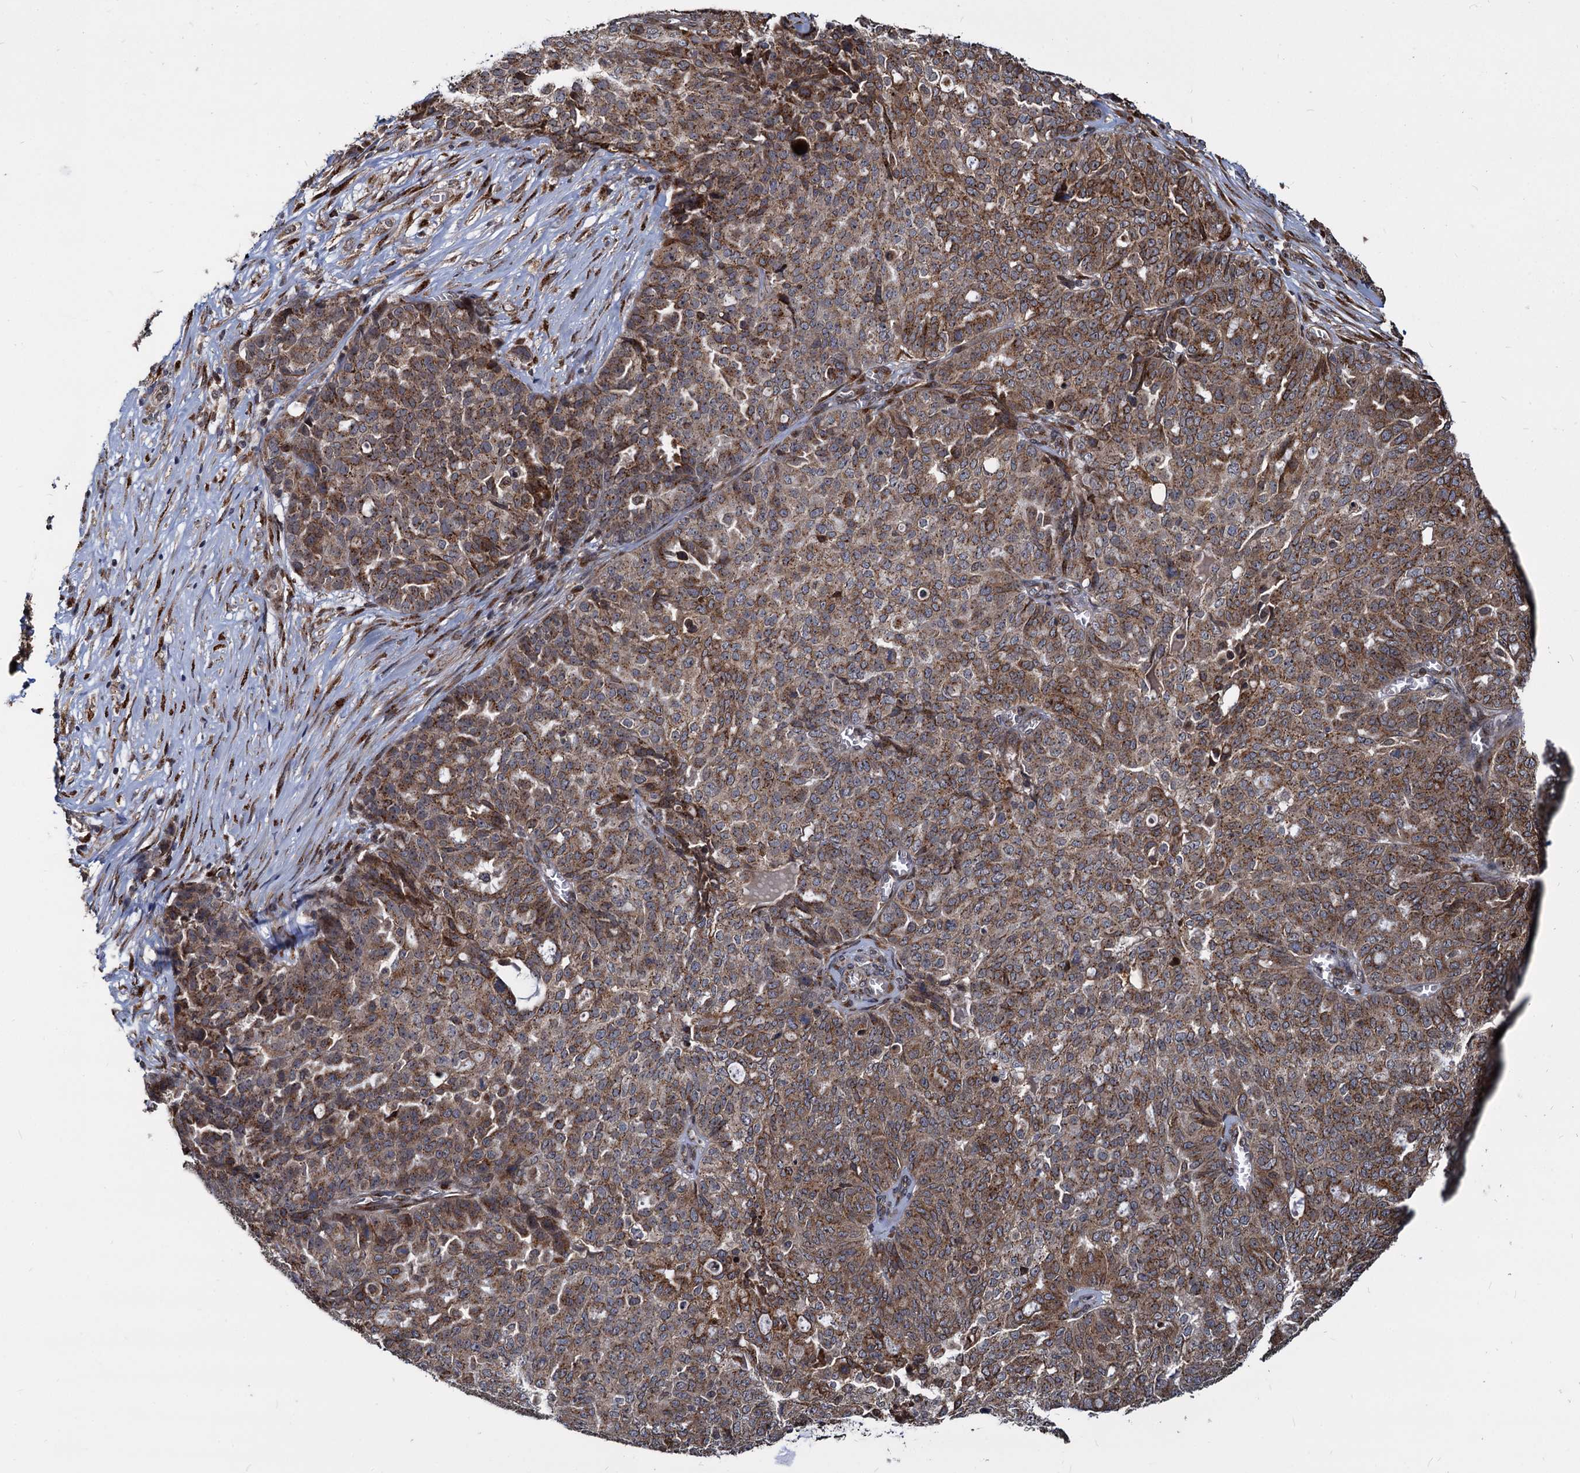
{"staining": {"intensity": "moderate", "quantity": ">75%", "location": "cytoplasmic/membranous"}, "tissue": "ovarian cancer", "cell_type": "Tumor cells", "image_type": "cancer", "snomed": [{"axis": "morphology", "description": "Cystadenocarcinoma, serous, NOS"}, {"axis": "topography", "description": "Soft tissue"}, {"axis": "topography", "description": "Ovary"}], "caption": "The histopathology image exhibits staining of serous cystadenocarcinoma (ovarian), revealing moderate cytoplasmic/membranous protein staining (brown color) within tumor cells.", "gene": "SAAL1", "patient": {"sex": "female", "age": 57}}